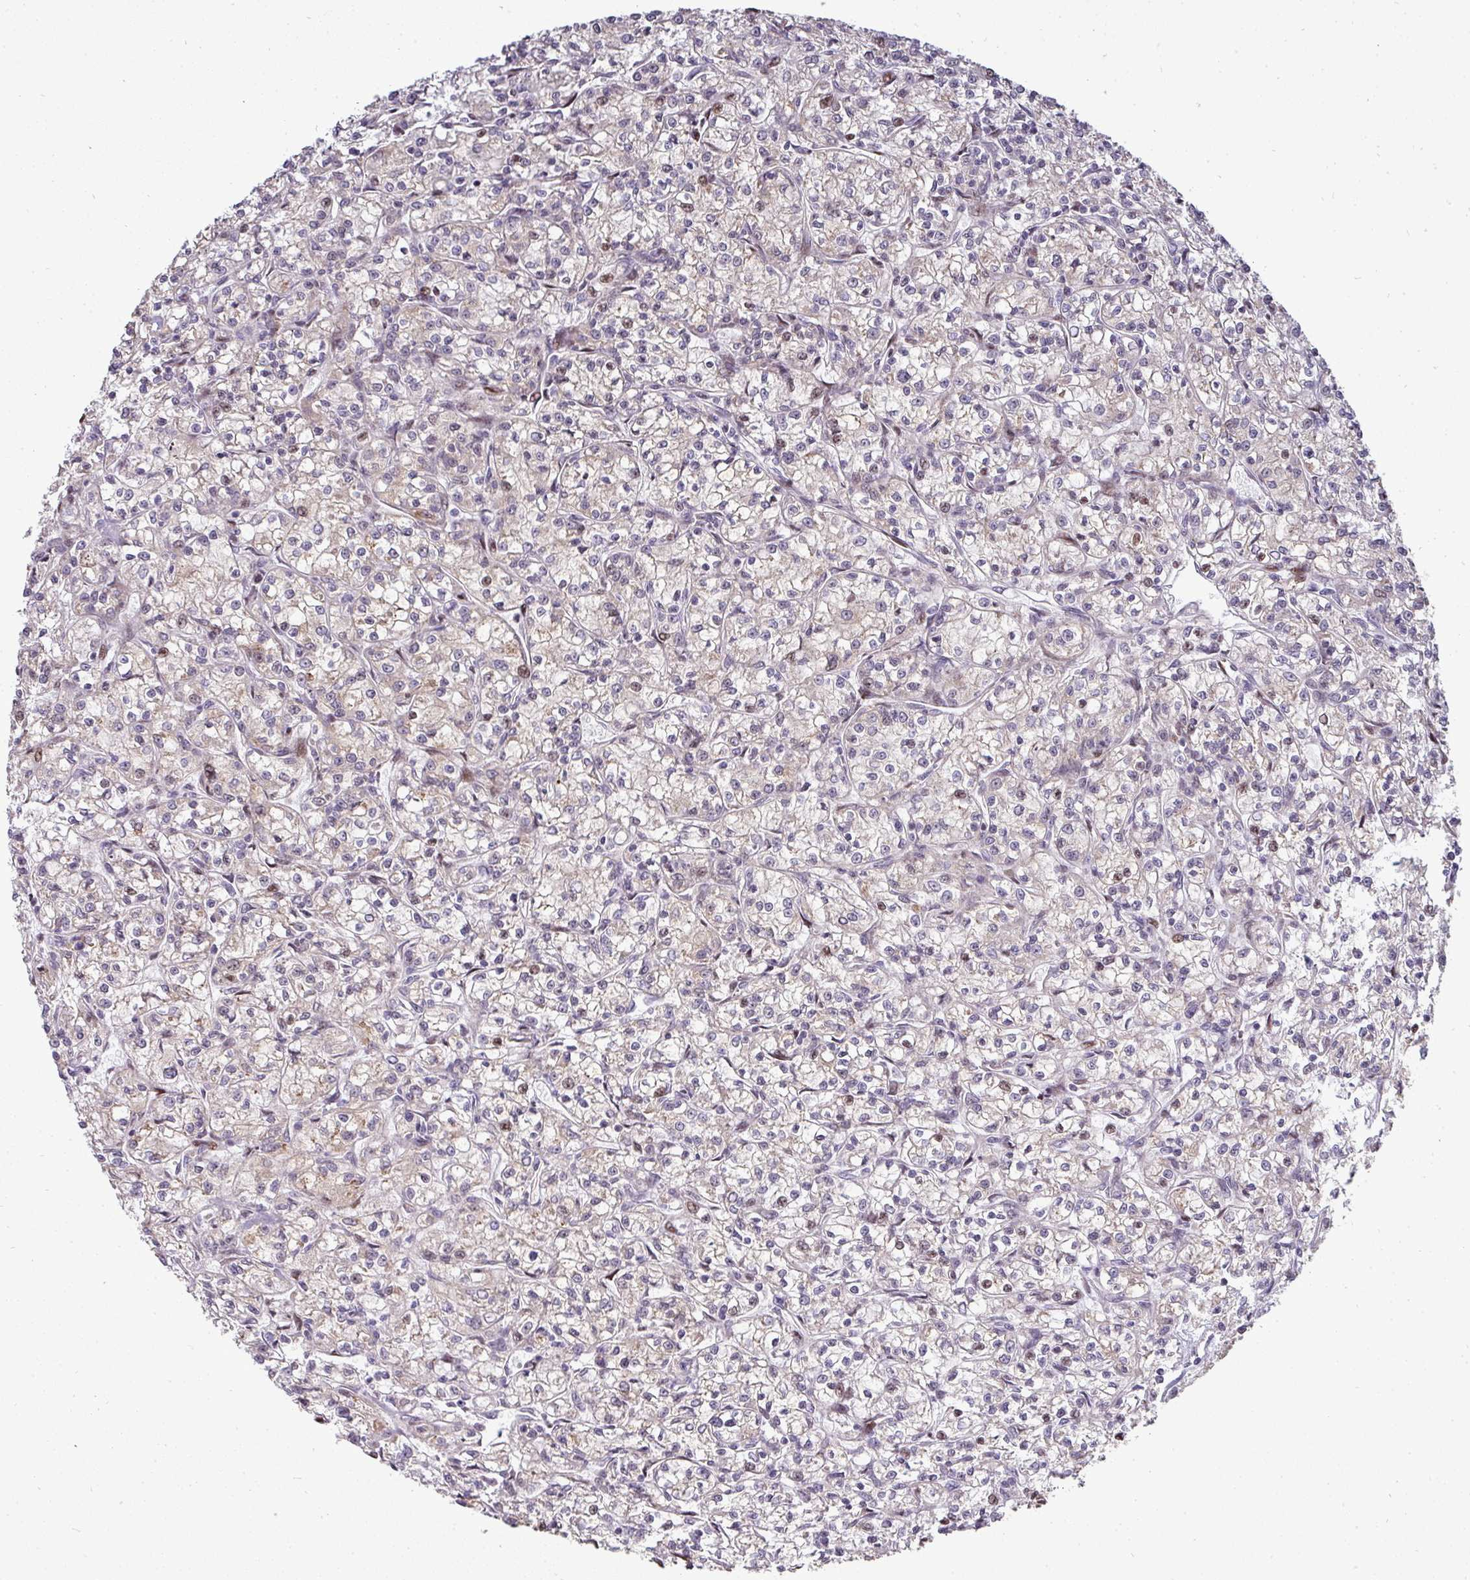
{"staining": {"intensity": "weak", "quantity": "25%-75%", "location": "cytoplasmic/membranous"}, "tissue": "renal cancer", "cell_type": "Tumor cells", "image_type": "cancer", "snomed": [{"axis": "morphology", "description": "Adenocarcinoma, NOS"}, {"axis": "topography", "description": "Kidney"}], "caption": "Human renal adenocarcinoma stained with a protein marker exhibits weak staining in tumor cells.", "gene": "PATZ1", "patient": {"sex": "female", "age": 59}}